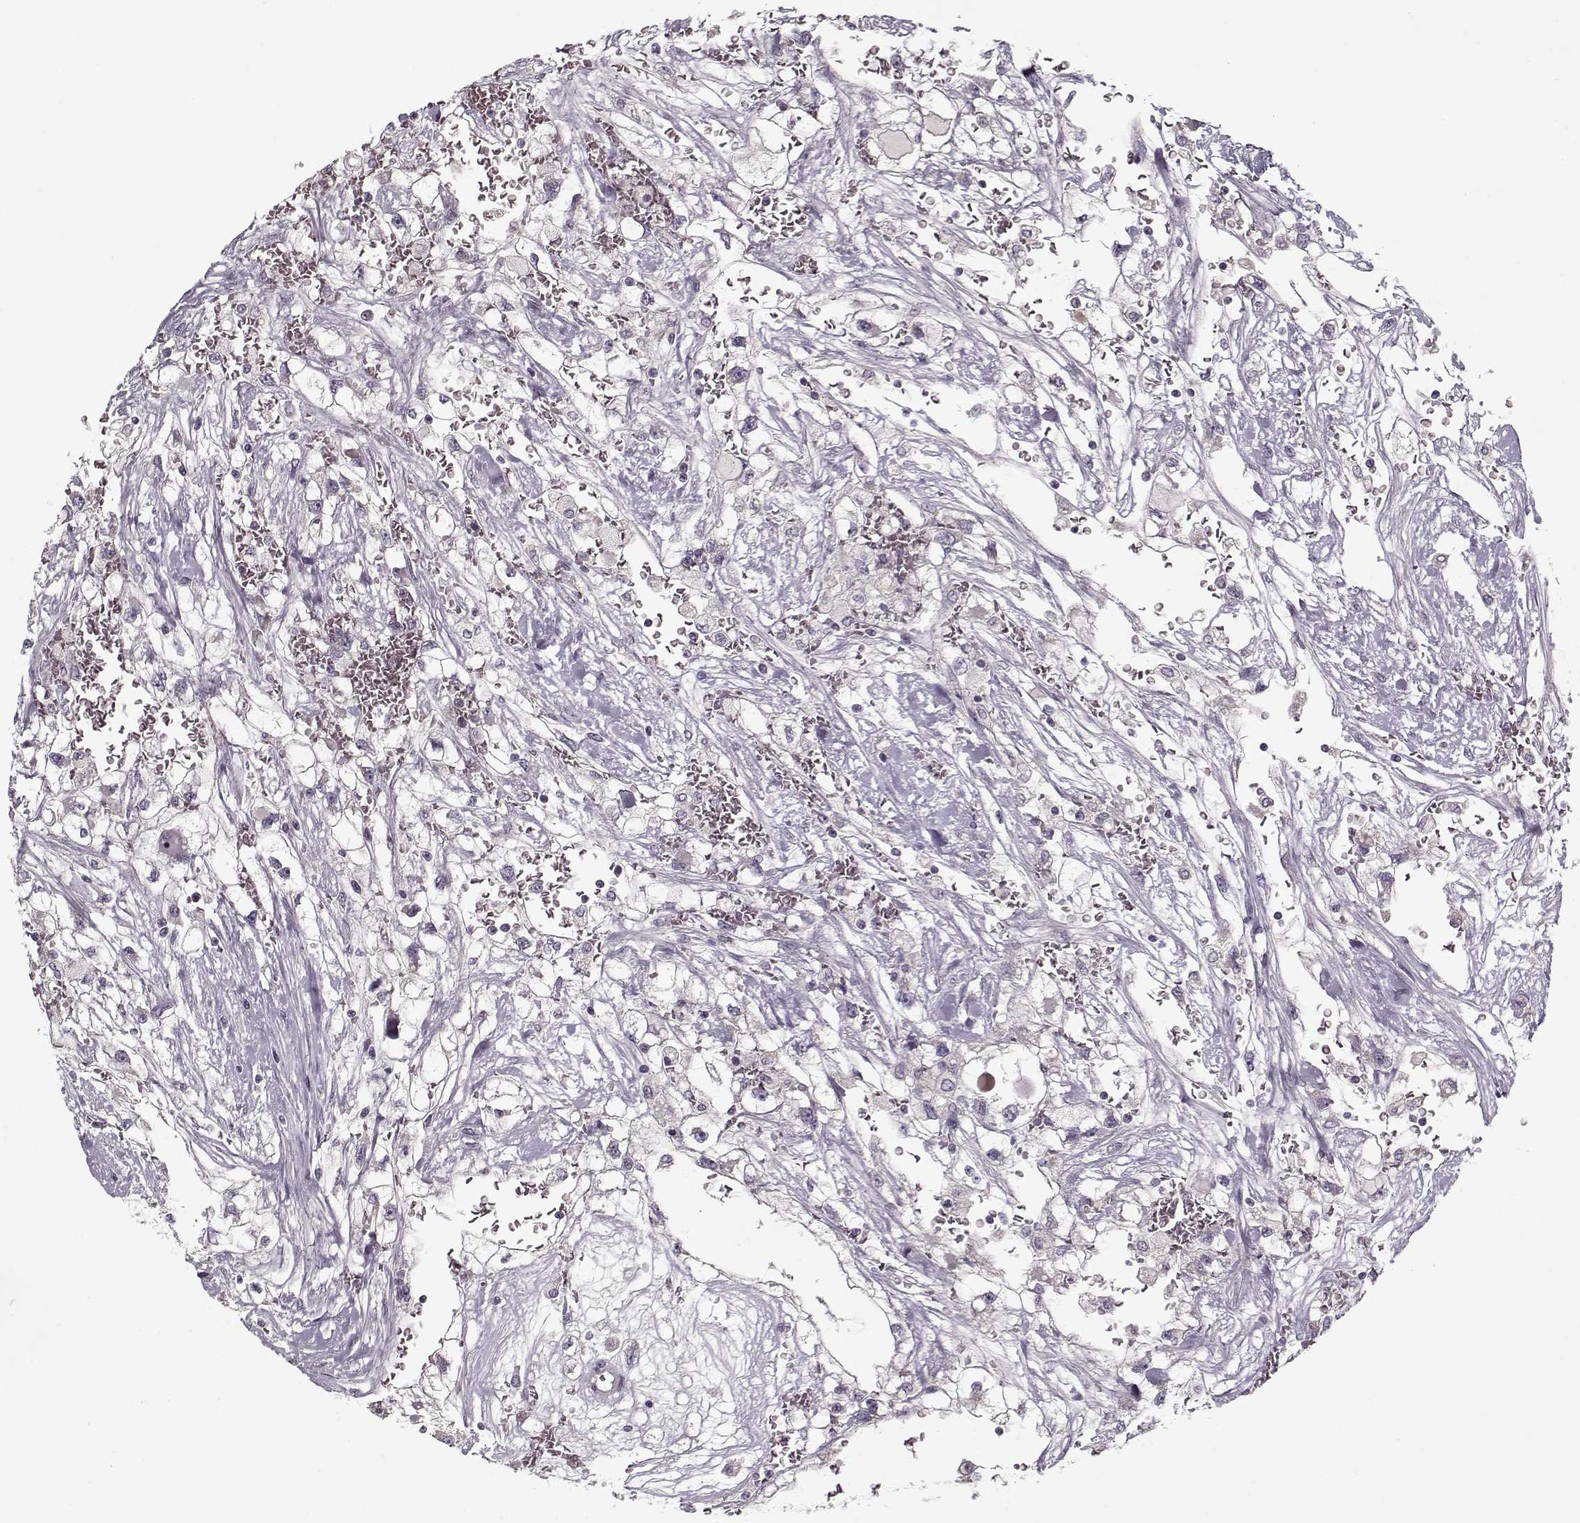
{"staining": {"intensity": "negative", "quantity": "none", "location": "none"}, "tissue": "renal cancer", "cell_type": "Tumor cells", "image_type": "cancer", "snomed": [{"axis": "morphology", "description": "Adenocarcinoma, NOS"}, {"axis": "topography", "description": "Kidney"}], "caption": "Tumor cells are negative for protein expression in human renal cancer.", "gene": "UNC13D", "patient": {"sex": "male", "age": 59}}